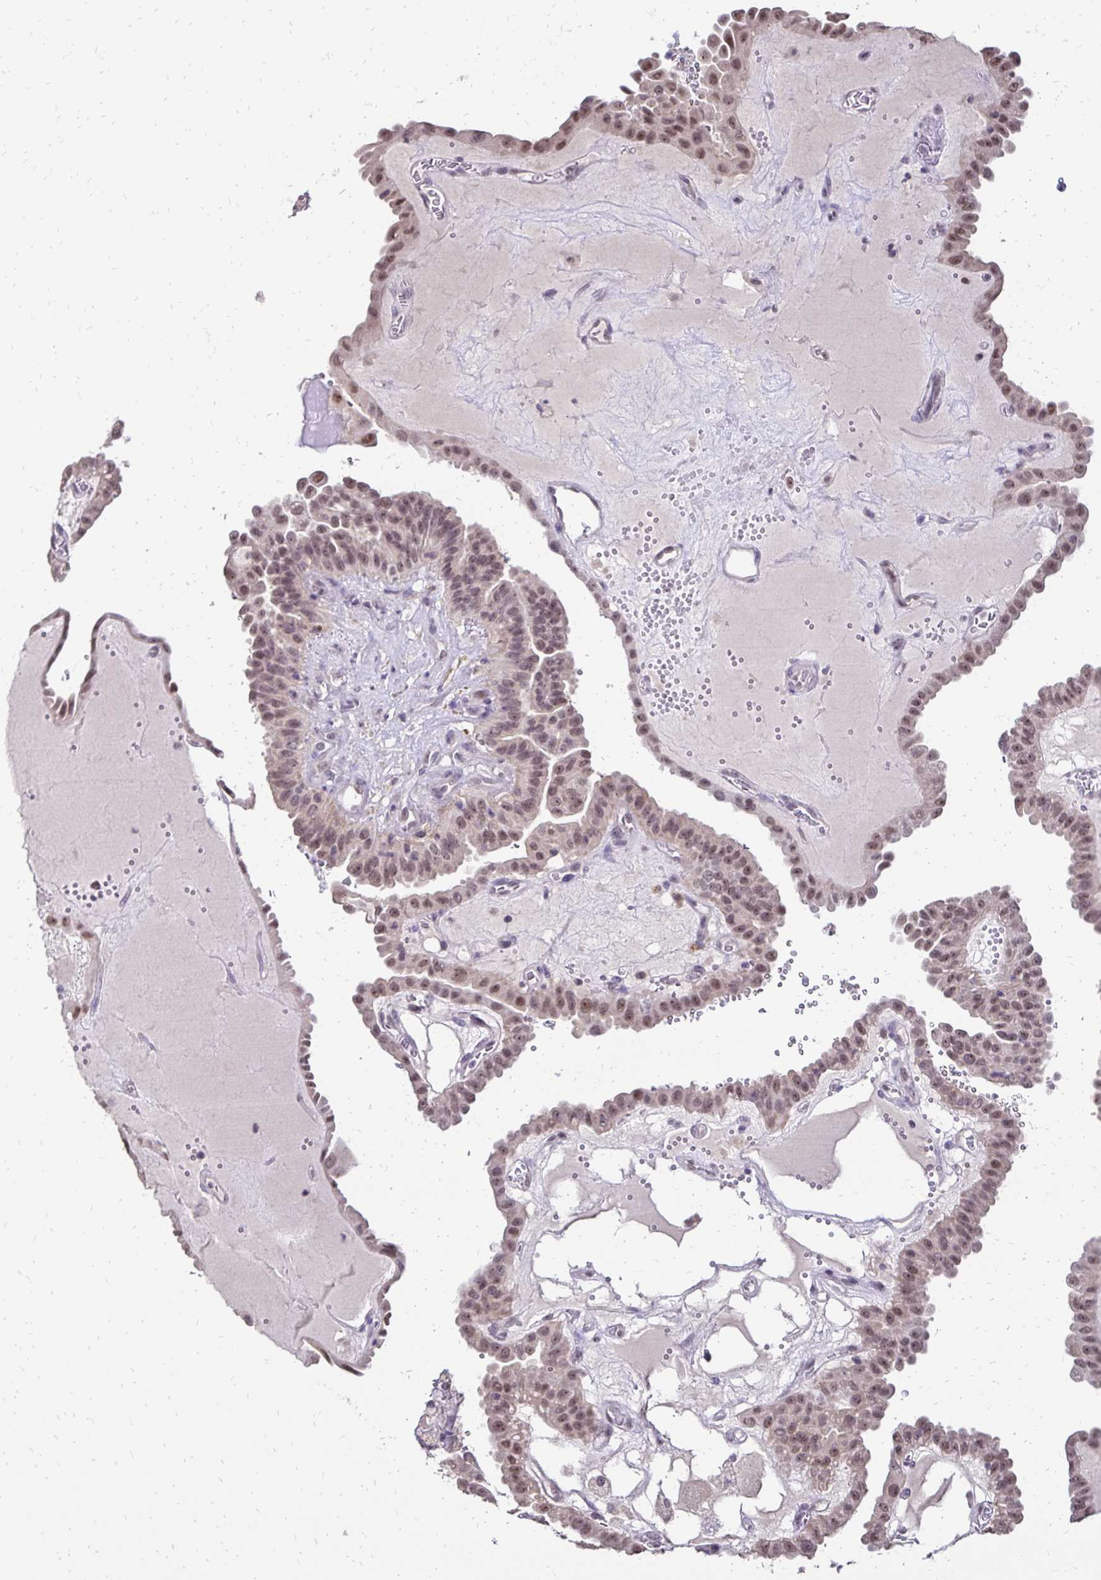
{"staining": {"intensity": "weak", "quantity": ">75%", "location": "nuclear"}, "tissue": "thyroid cancer", "cell_type": "Tumor cells", "image_type": "cancer", "snomed": [{"axis": "morphology", "description": "Papillary adenocarcinoma, NOS"}, {"axis": "topography", "description": "Thyroid gland"}], "caption": "About >75% of tumor cells in thyroid cancer reveal weak nuclear protein staining as visualized by brown immunohistochemical staining.", "gene": "POLB", "patient": {"sex": "male", "age": 87}}